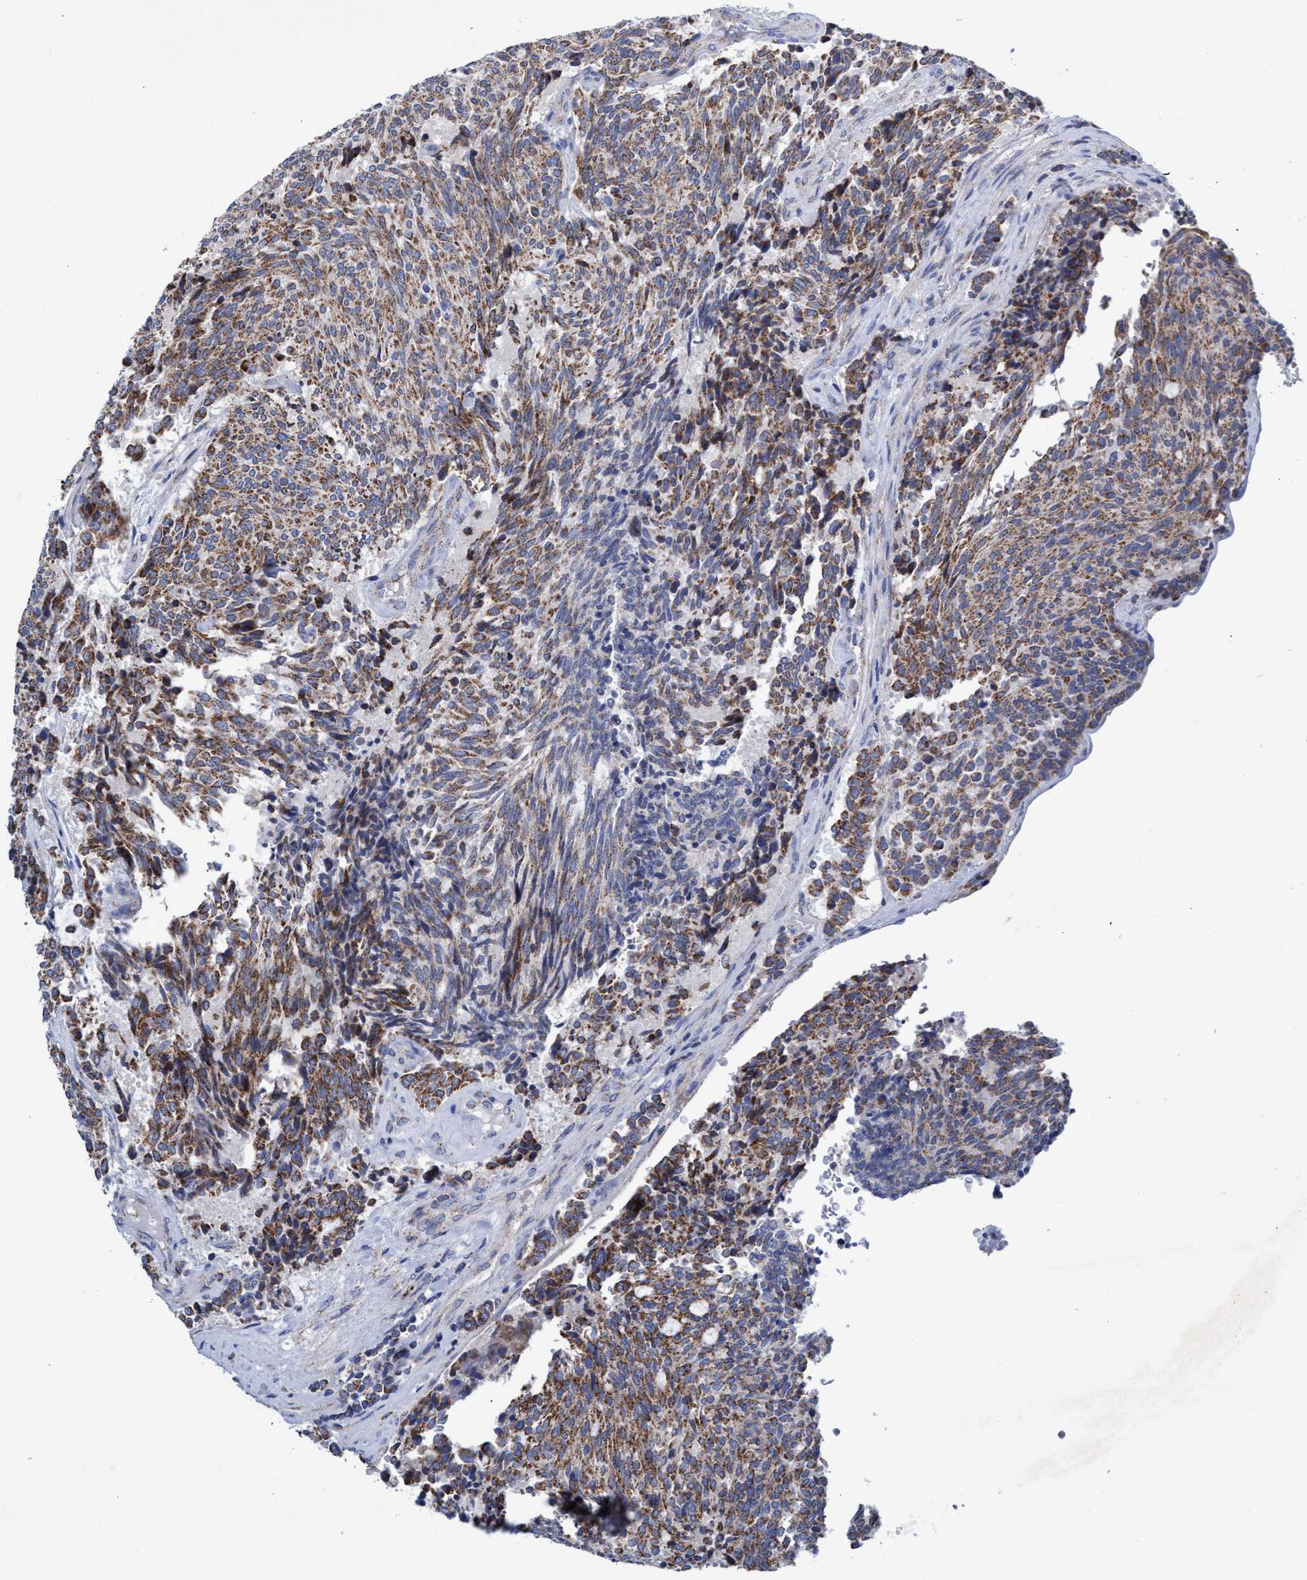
{"staining": {"intensity": "moderate", "quantity": ">75%", "location": "cytoplasmic/membranous"}, "tissue": "carcinoid", "cell_type": "Tumor cells", "image_type": "cancer", "snomed": [{"axis": "morphology", "description": "Carcinoid, malignant, NOS"}, {"axis": "topography", "description": "Pancreas"}], "caption": "A high-resolution photomicrograph shows IHC staining of carcinoid, which demonstrates moderate cytoplasmic/membranous positivity in approximately >75% of tumor cells. The protein of interest is shown in brown color, while the nuclei are stained blue.", "gene": "ZNF750", "patient": {"sex": "female", "age": 54}}